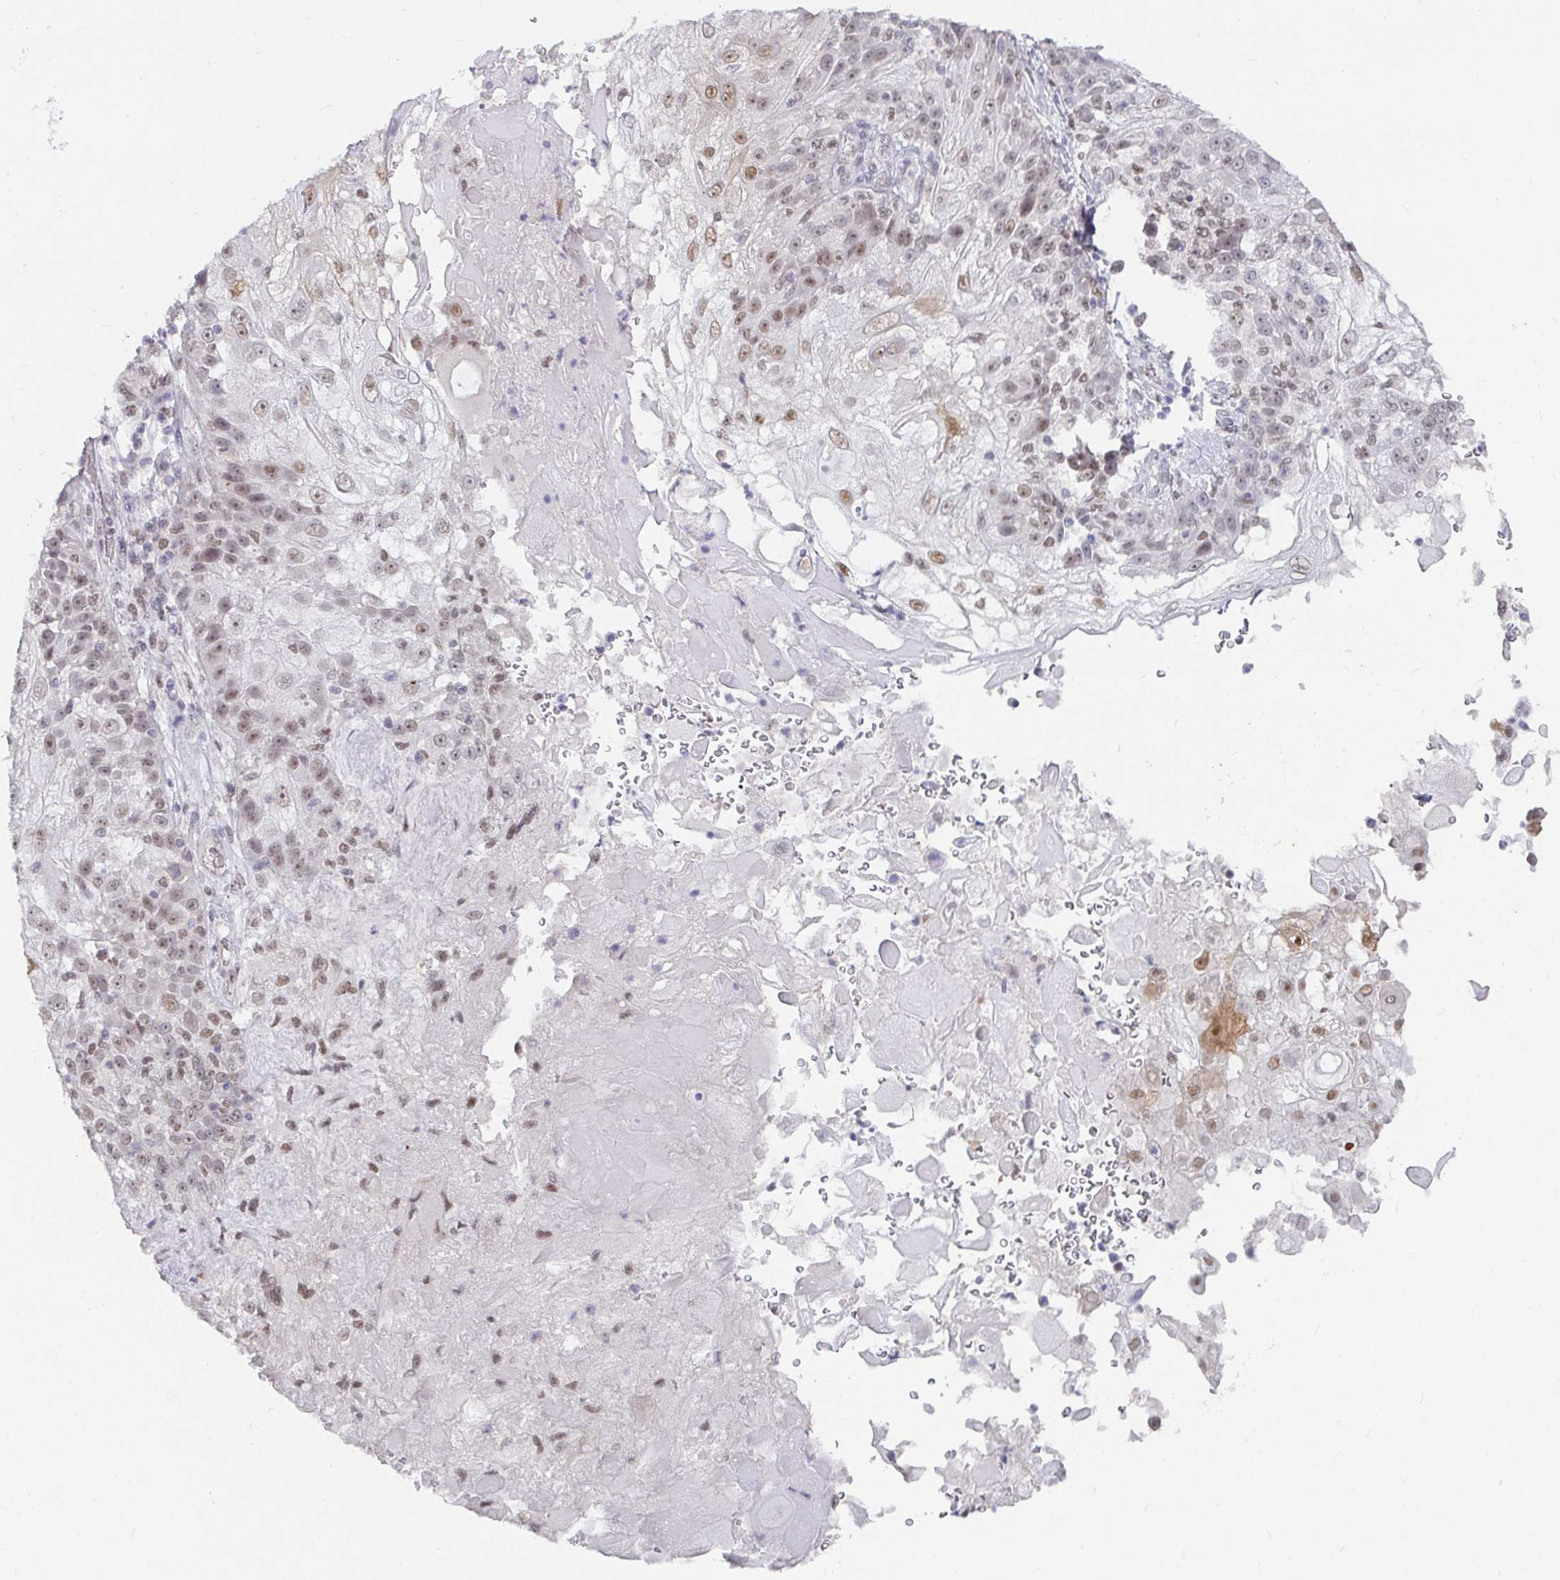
{"staining": {"intensity": "moderate", "quantity": "25%-75%", "location": "nuclear"}, "tissue": "skin cancer", "cell_type": "Tumor cells", "image_type": "cancer", "snomed": [{"axis": "morphology", "description": "Normal tissue, NOS"}, {"axis": "morphology", "description": "Squamous cell carcinoma, NOS"}, {"axis": "topography", "description": "Skin"}], "caption": "A medium amount of moderate nuclear positivity is appreciated in about 25%-75% of tumor cells in skin cancer (squamous cell carcinoma) tissue. (DAB = brown stain, brightfield microscopy at high magnification).", "gene": "RCOR1", "patient": {"sex": "female", "age": 83}}